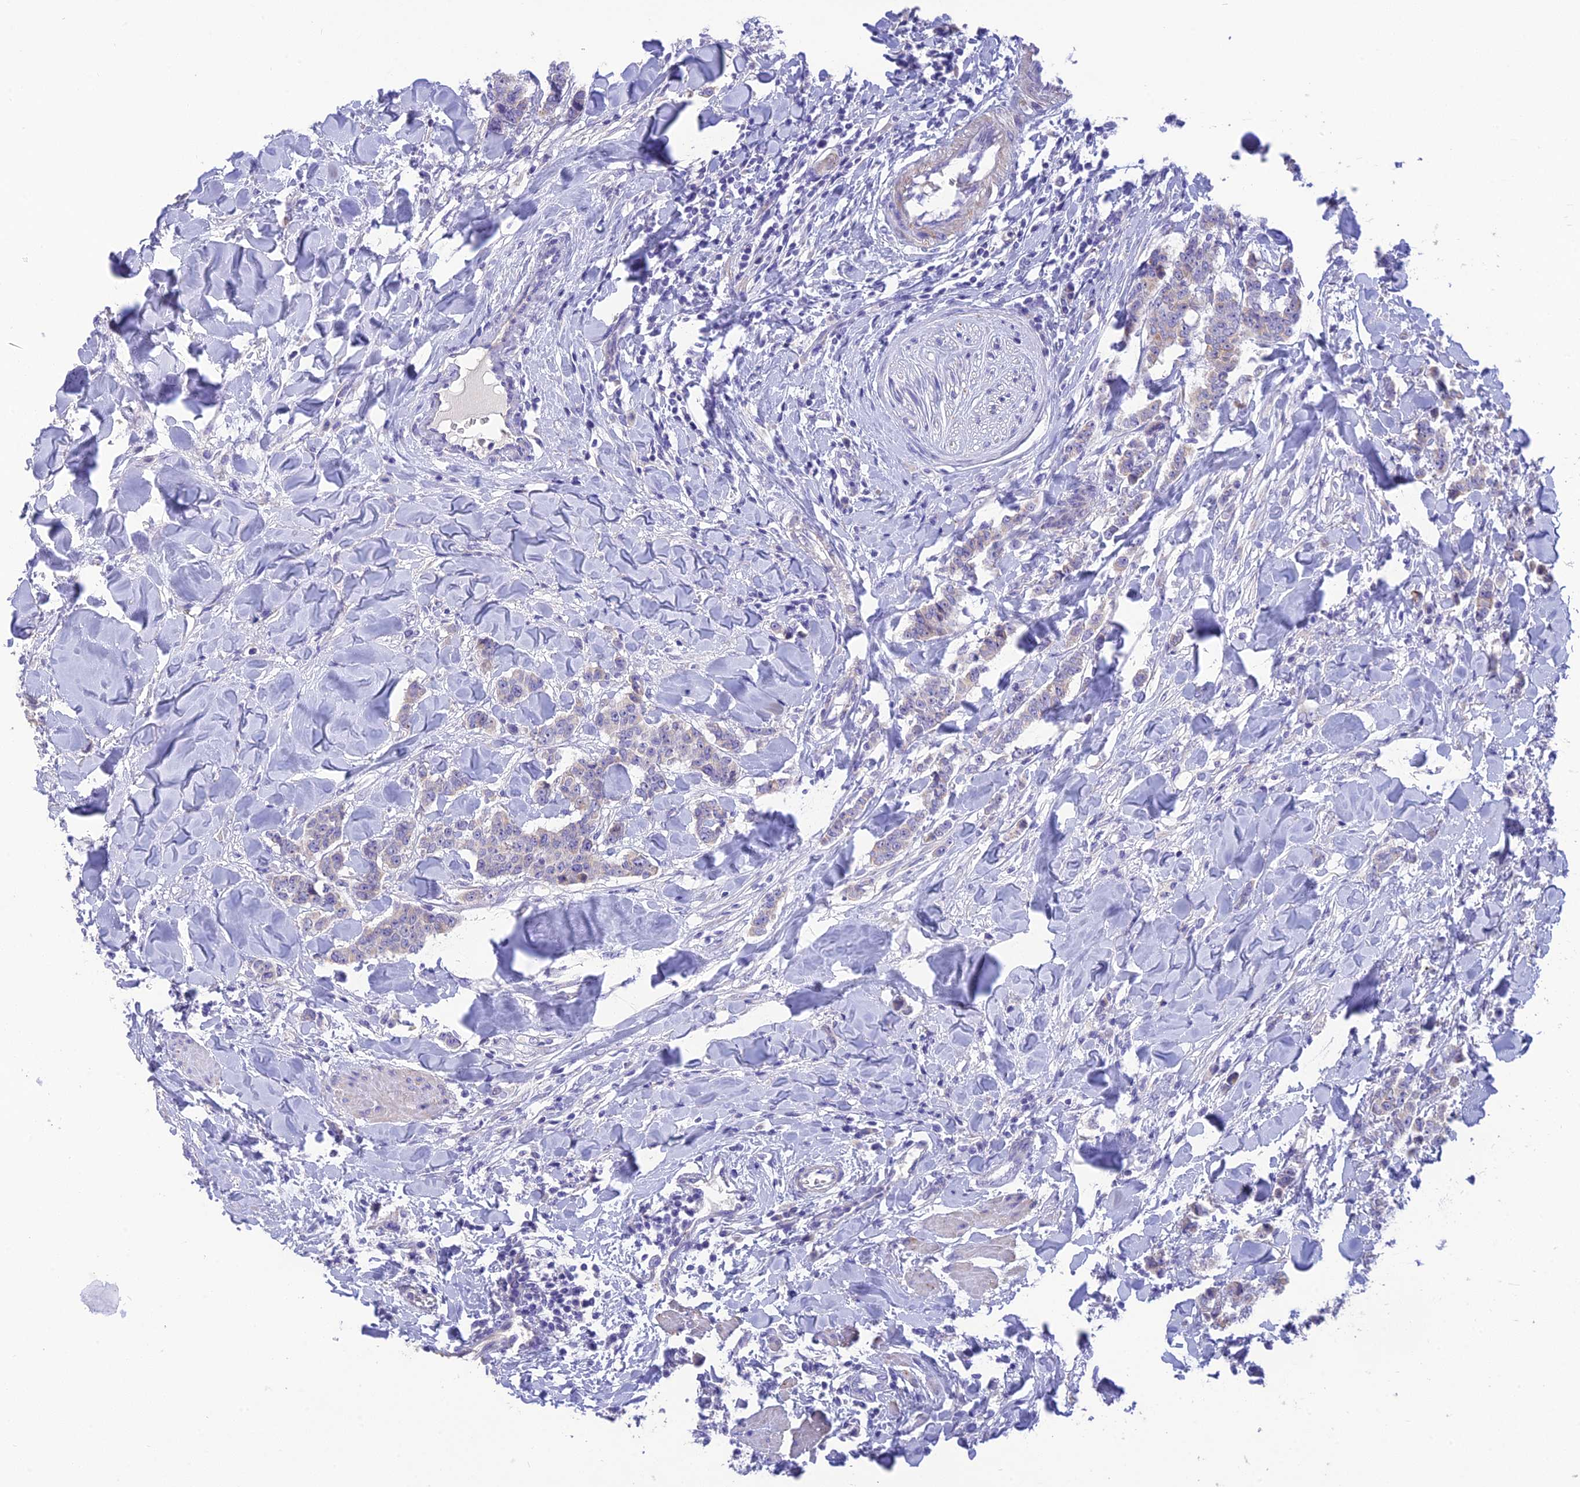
{"staining": {"intensity": "weak", "quantity": "25%-75%", "location": "cytoplasmic/membranous"}, "tissue": "breast cancer", "cell_type": "Tumor cells", "image_type": "cancer", "snomed": [{"axis": "morphology", "description": "Duct carcinoma"}, {"axis": "topography", "description": "Breast"}], "caption": "Protein staining of invasive ductal carcinoma (breast) tissue shows weak cytoplasmic/membranous positivity in approximately 25%-75% of tumor cells. The staining was performed using DAB to visualize the protein expression in brown, while the nuclei were stained in blue with hematoxylin (Magnification: 20x).", "gene": "HSD17B2", "patient": {"sex": "female", "age": 40}}